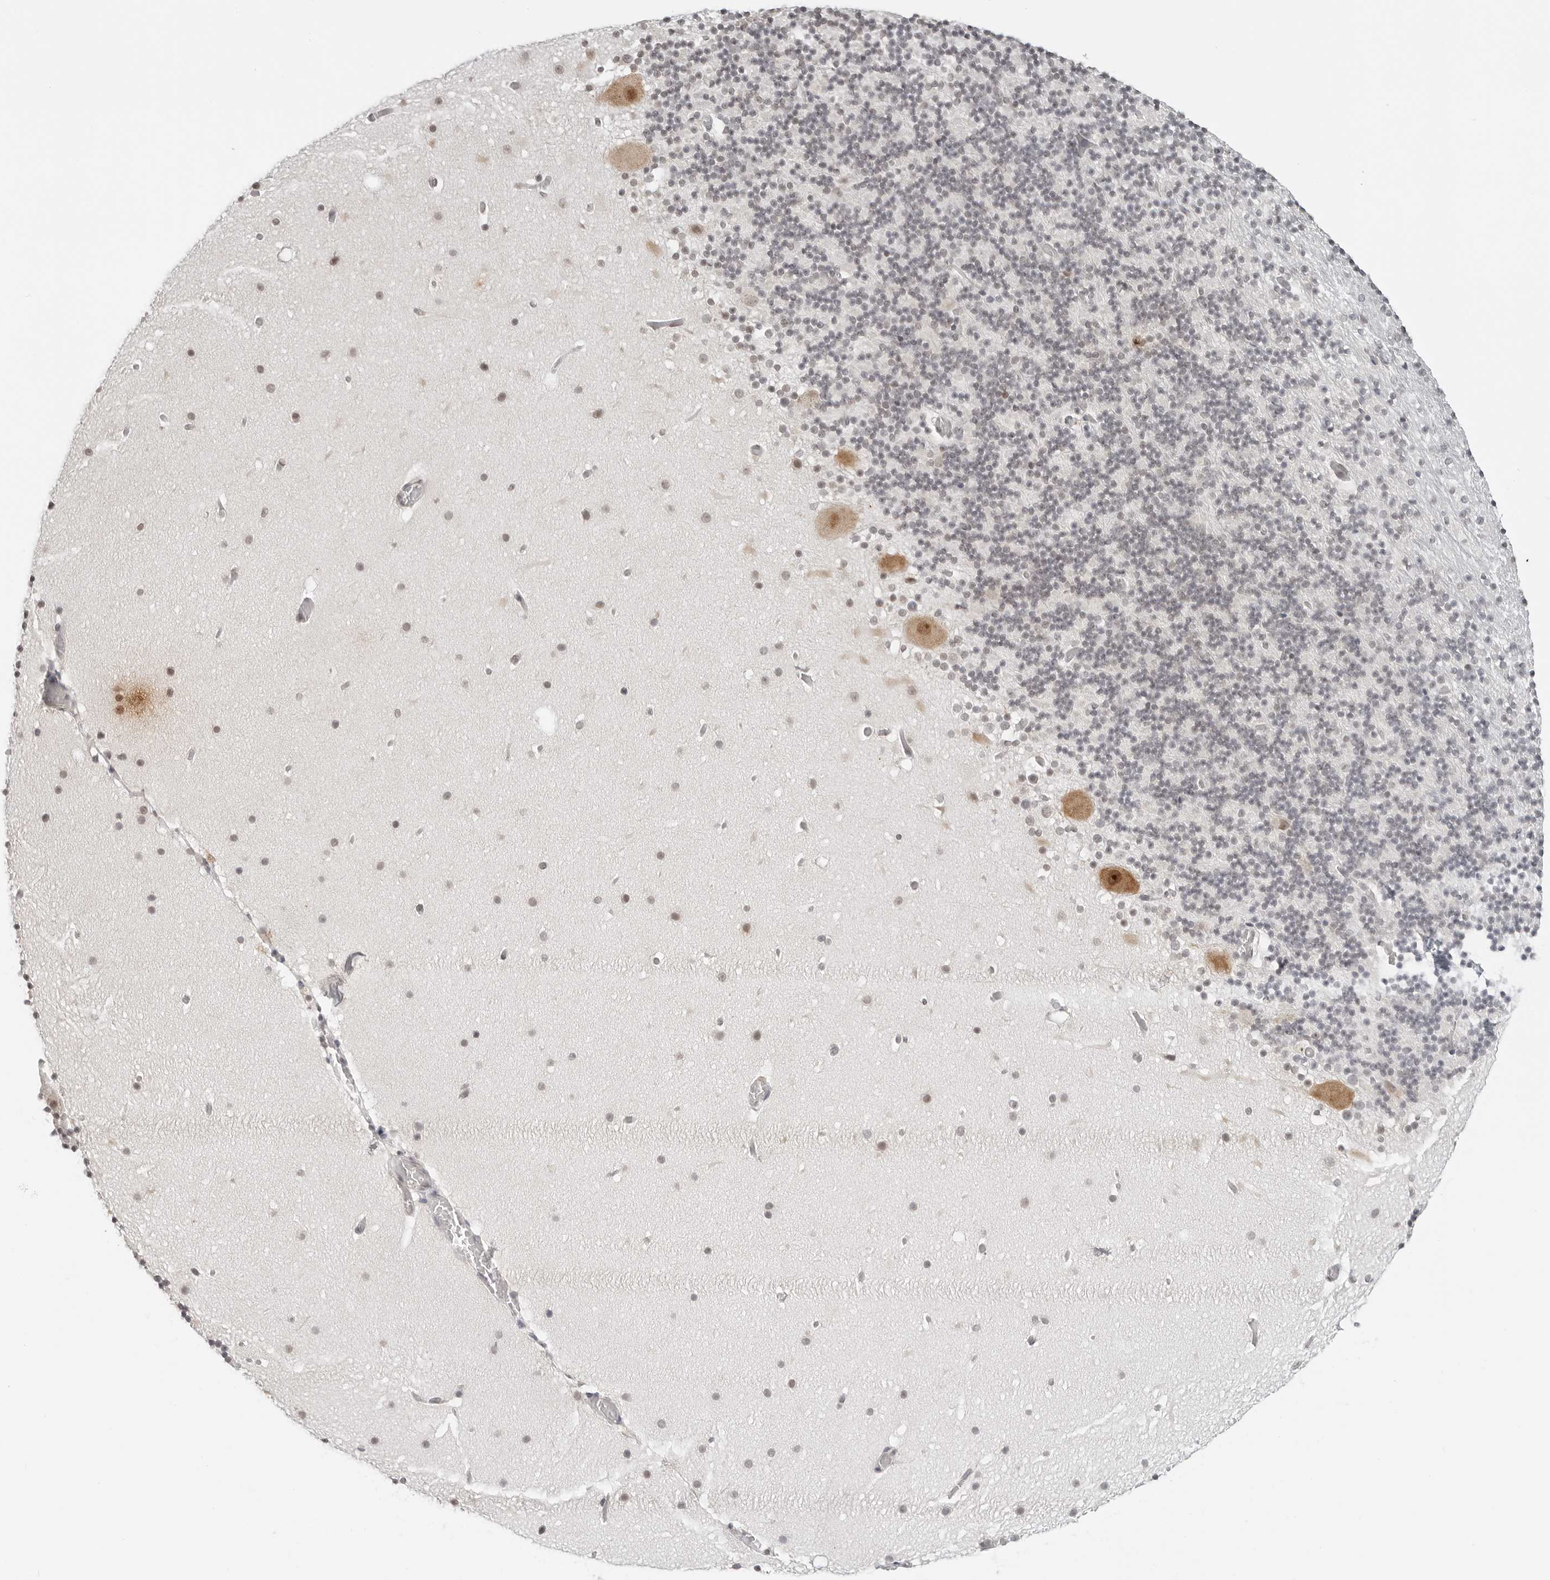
{"staining": {"intensity": "negative", "quantity": "none", "location": "none"}, "tissue": "cerebellum", "cell_type": "Cells in granular layer", "image_type": "normal", "snomed": [{"axis": "morphology", "description": "Normal tissue, NOS"}, {"axis": "topography", "description": "Cerebellum"}], "caption": "Immunohistochemistry histopathology image of normal cerebellum: cerebellum stained with DAB (3,3'-diaminobenzidine) demonstrates no significant protein positivity in cells in granular layer.", "gene": "METAP1", "patient": {"sex": "male", "age": 57}}